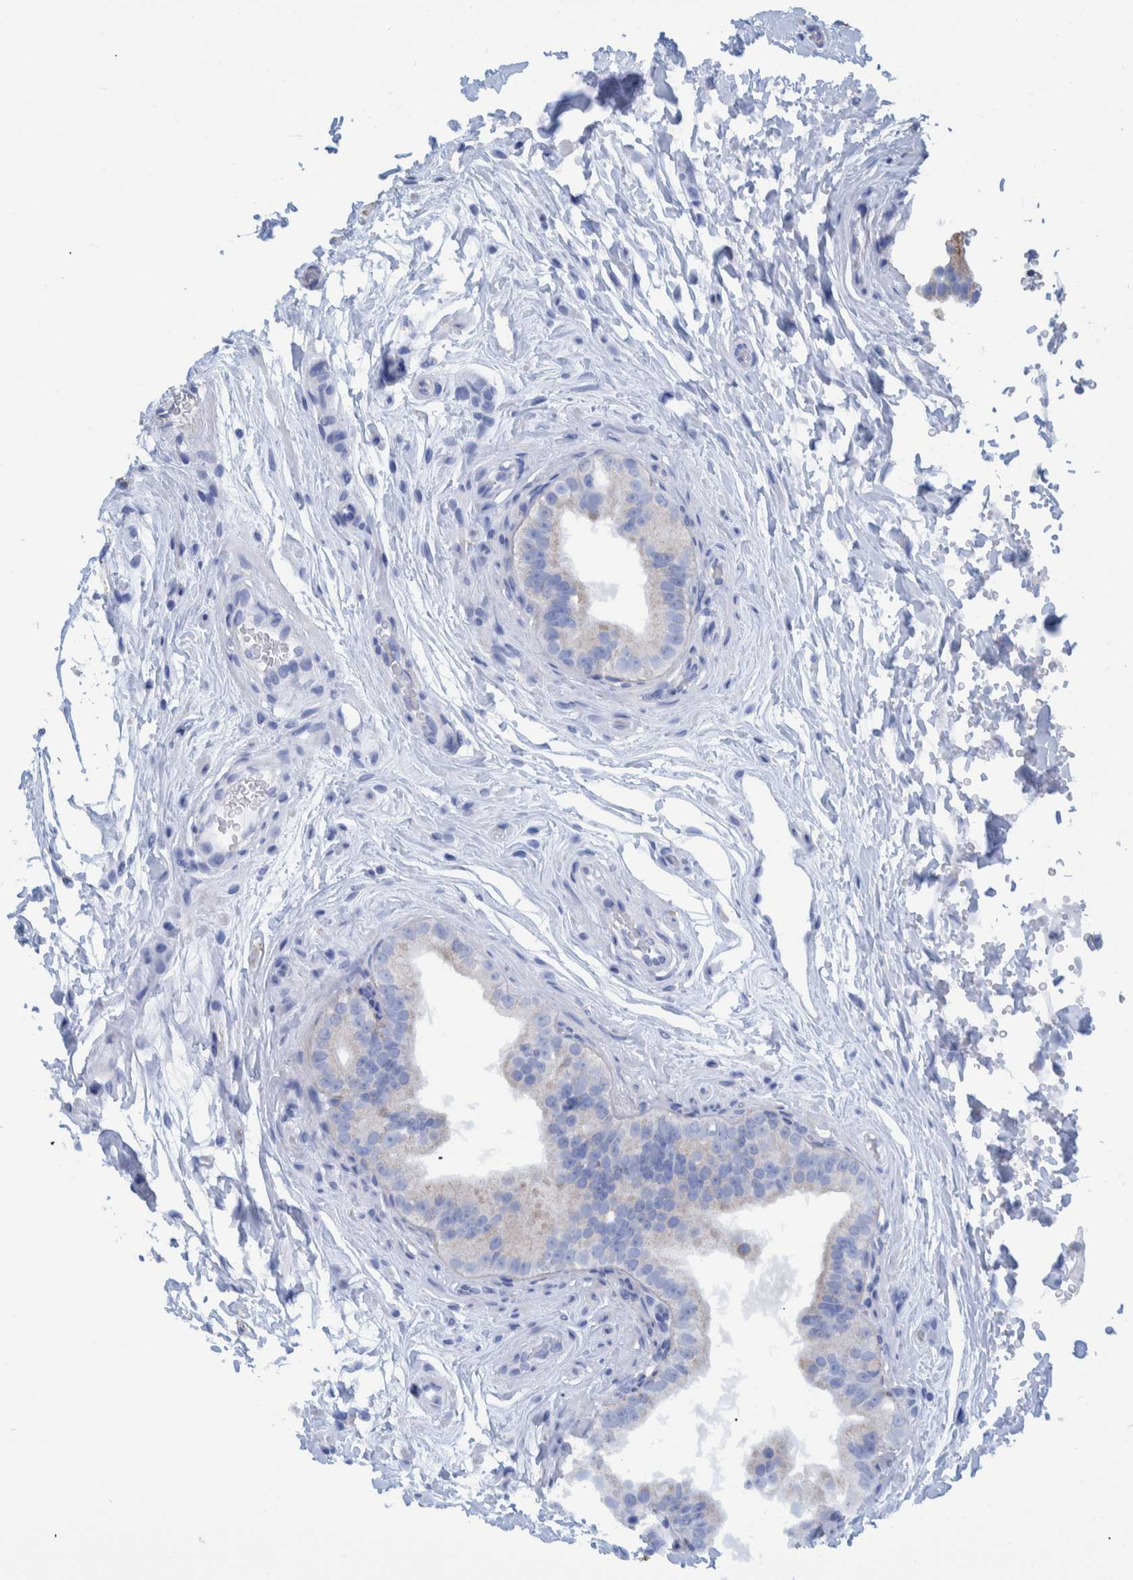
{"staining": {"intensity": "negative", "quantity": "none", "location": "none"}, "tissue": "epididymis", "cell_type": "Glandular cells", "image_type": "normal", "snomed": [{"axis": "morphology", "description": "Normal tissue, NOS"}, {"axis": "topography", "description": "Testis"}, {"axis": "topography", "description": "Epididymis"}], "caption": "Immunohistochemistry image of unremarkable human epididymis stained for a protein (brown), which displays no expression in glandular cells.", "gene": "BZW2", "patient": {"sex": "male", "age": 36}}